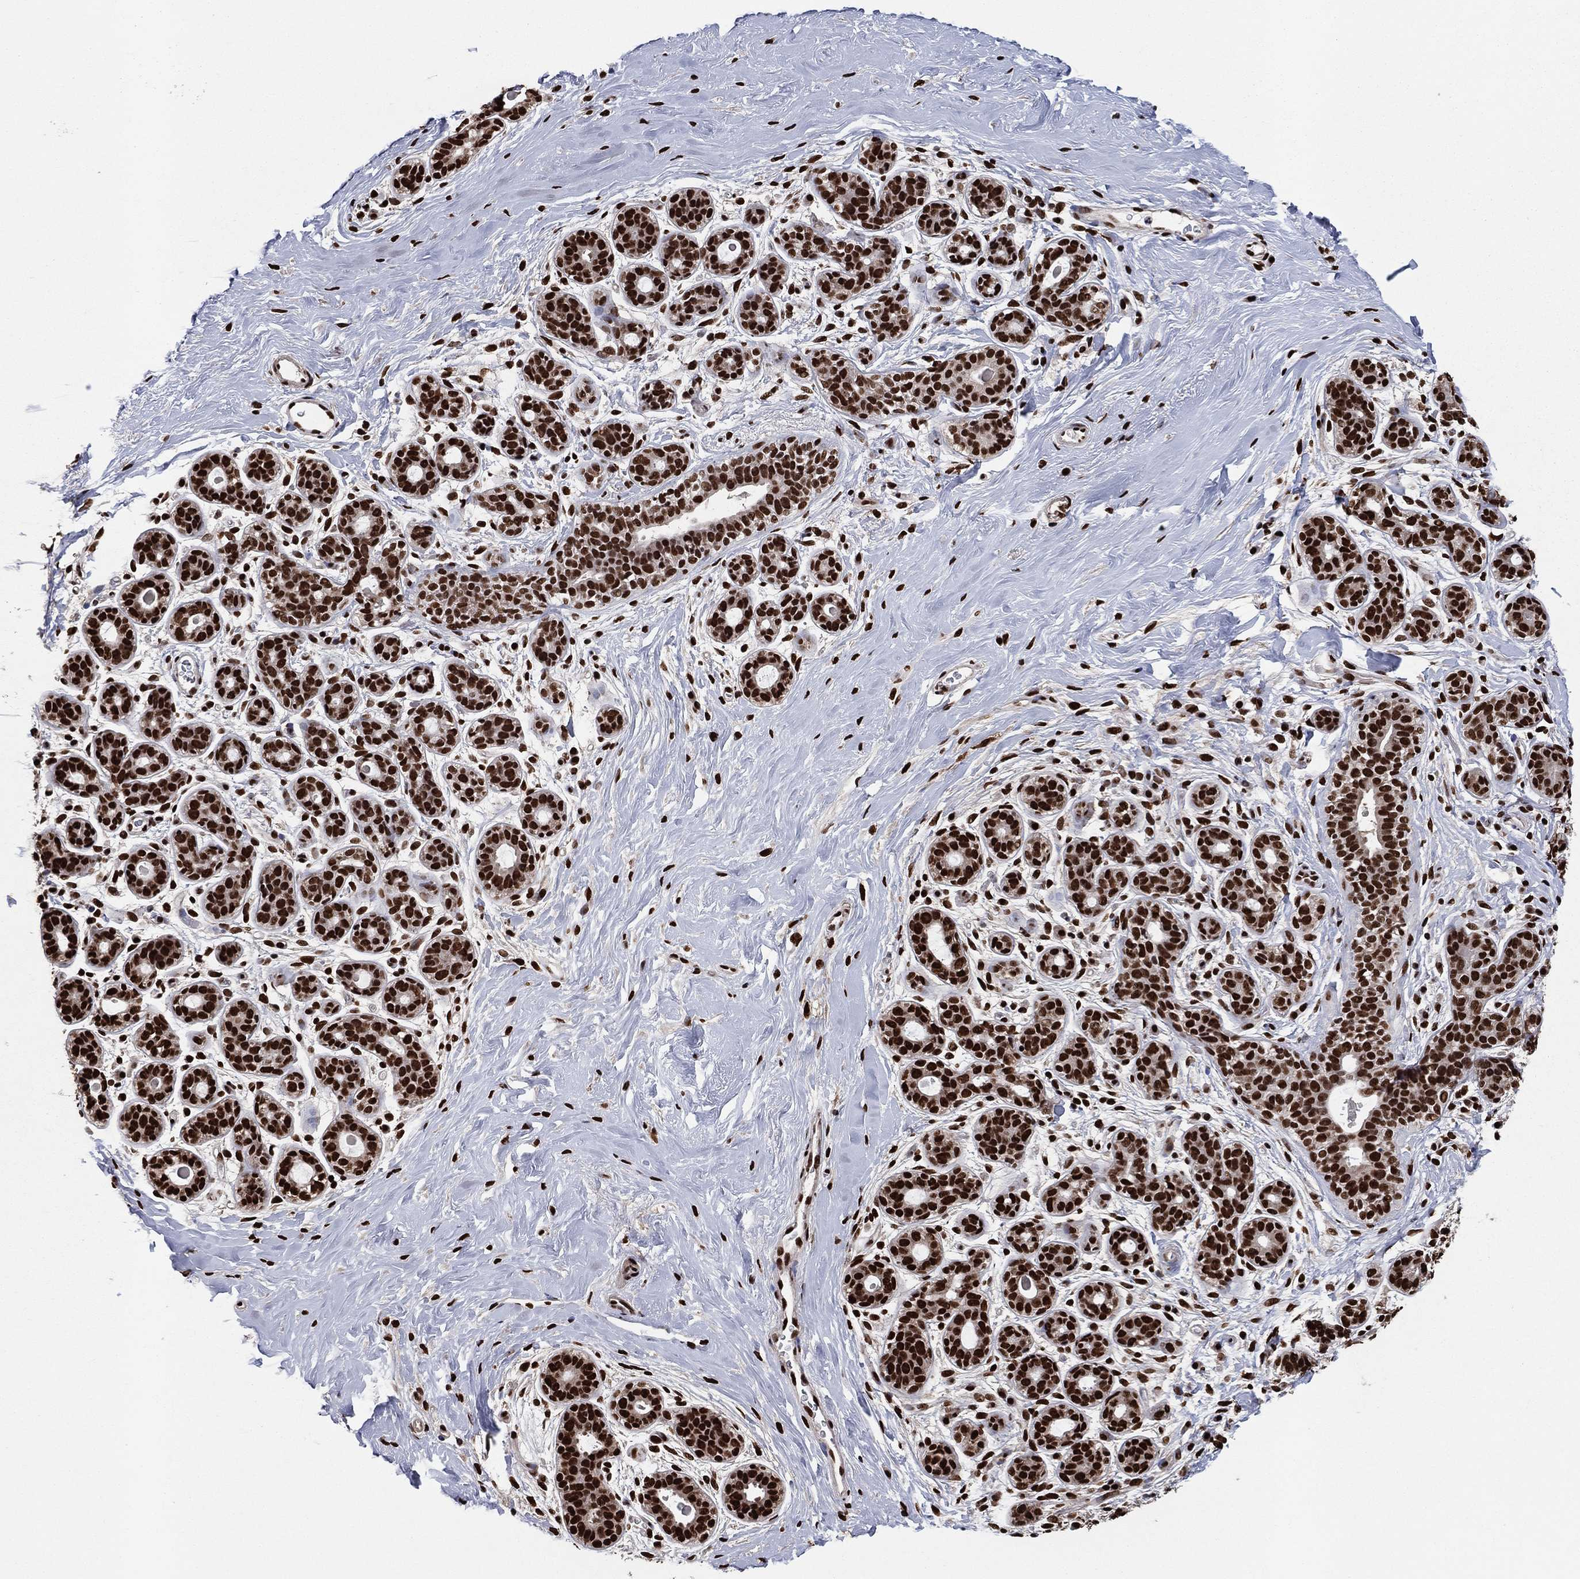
{"staining": {"intensity": "strong", "quantity": "<25%", "location": "nuclear"}, "tissue": "breast", "cell_type": "Adipocytes", "image_type": "normal", "snomed": [{"axis": "morphology", "description": "Normal tissue, NOS"}, {"axis": "topography", "description": "Breast"}], "caption": "Breast stained with DAB (3,3'-diaminobenzidine) immunohistochemistry (IHC) reveals medium levels of strong nuclear expression in approximately <25% of adipocytes.", "gene": "TP53BP1", "patient": {"sex": "female", "age": 43}}